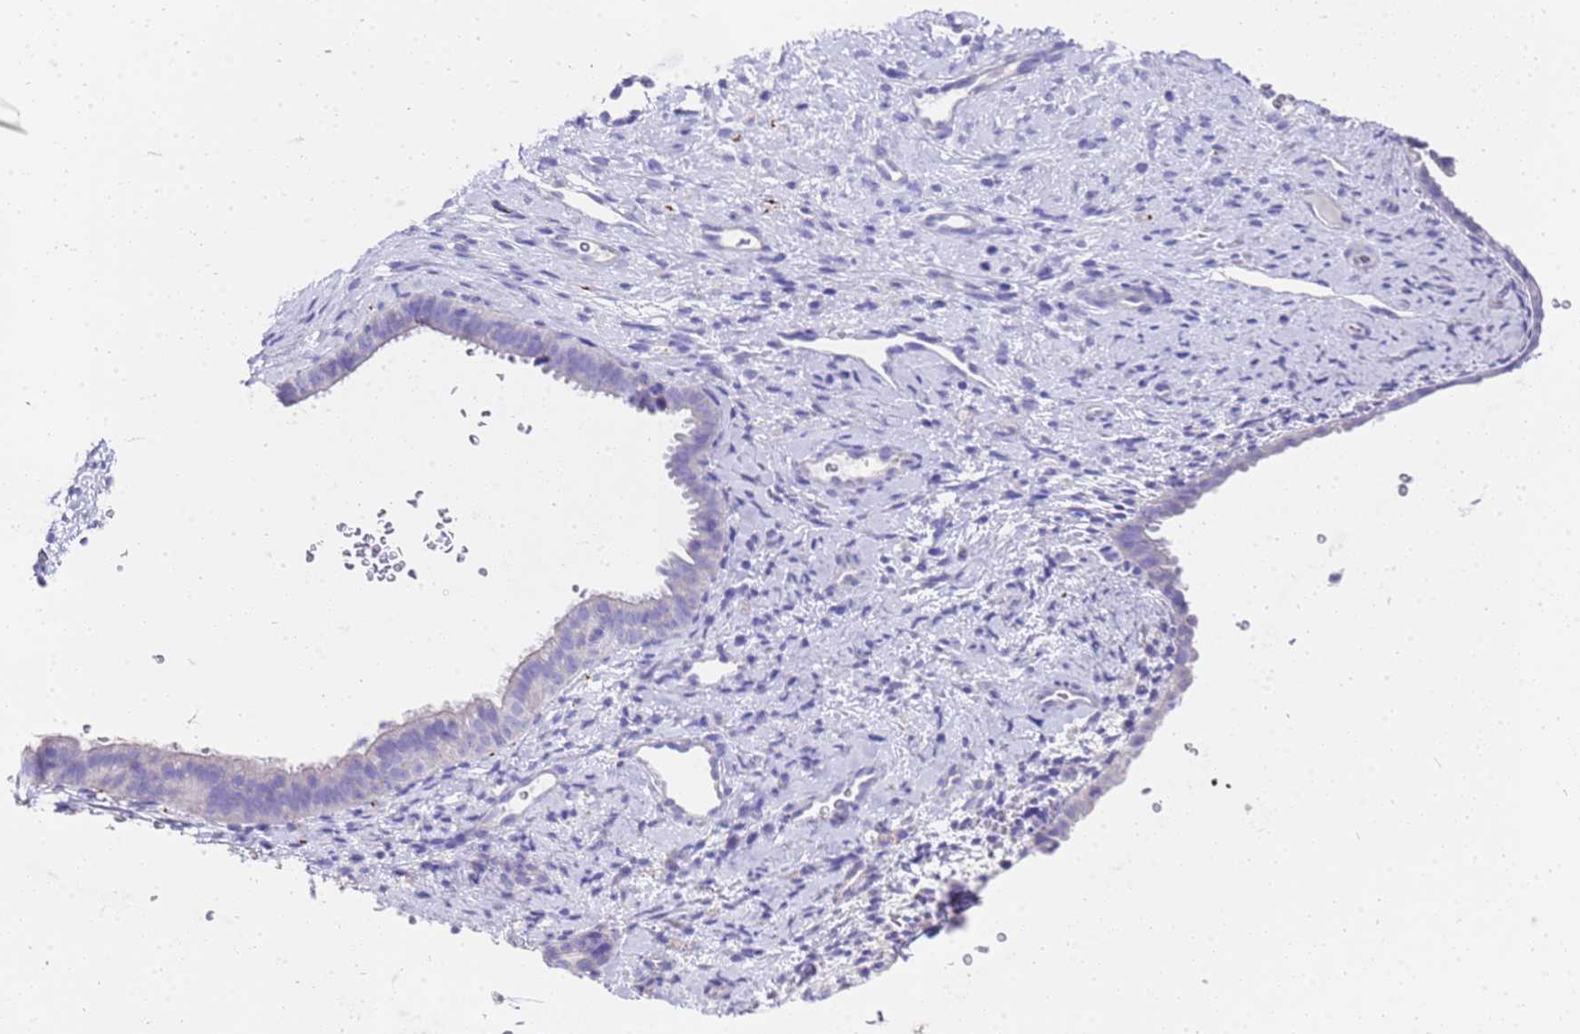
{"staining": {"intensity": "negative", "quantity": "none", "location": "none"}, "tissue": "endometrium", "cell_type": "Cells in endometrial stroma", "image_type": "normal", "snomed": [{"axis": "morphology", "description": "Normal tissue, NOS"}, {"axis": "topography", "description": "Endometrium"}], "caption": "Normal endometrium was stained to show a protein in brown. There is no significant positivity in cells in endometrial stroma. (Stains: DAB immunohistochemistry (IHC) with hematoxylin counter stain, Microscopy: brightfield microscopy at high magnification).", "gene": "FAM72A", "patient": {"sex": "female", "age": 65}}